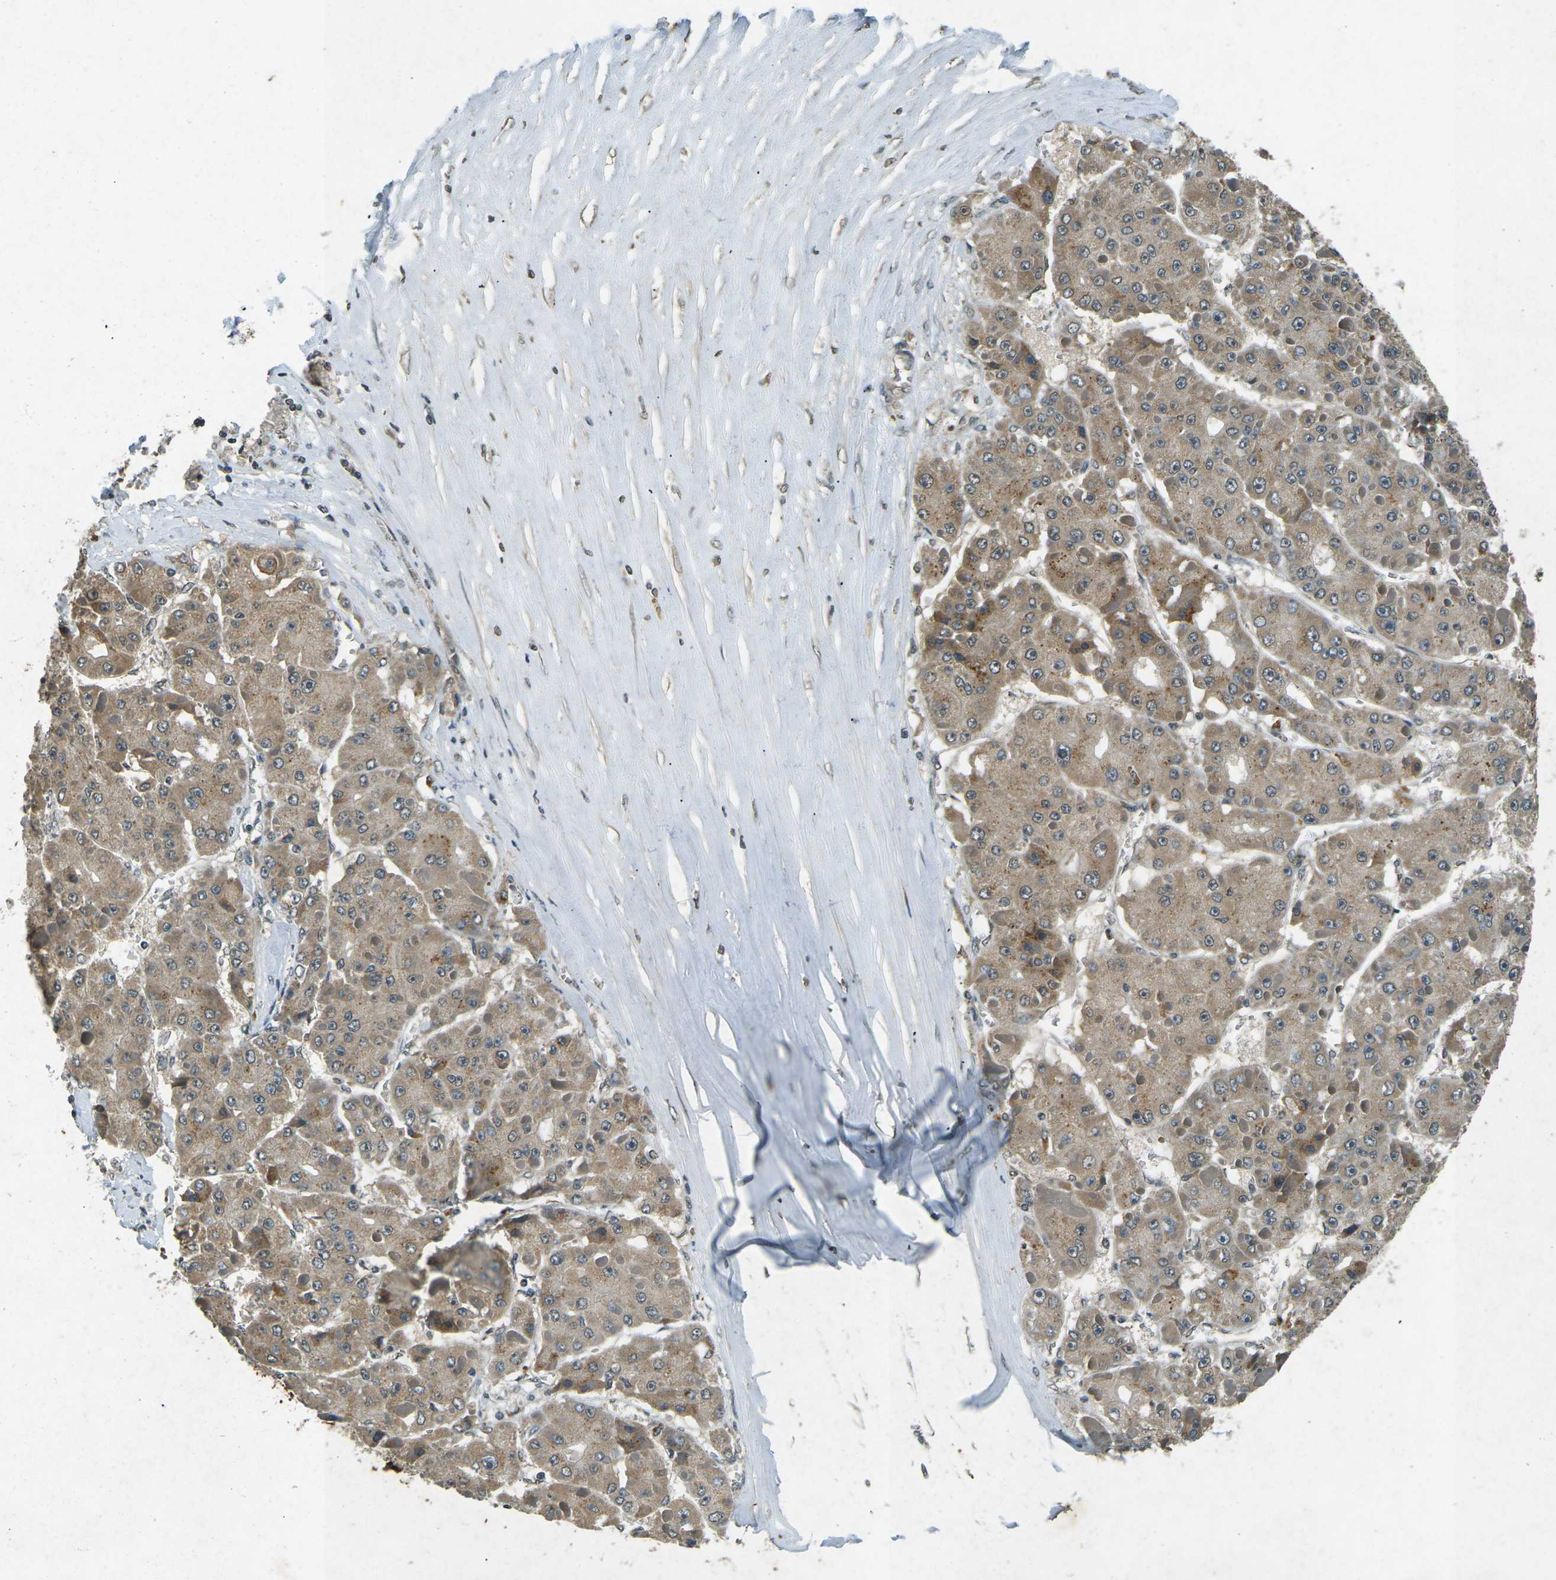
{"staining": {"intensity": "moderate", "quantity": ">75%", "location": "cytoplasmic/membranous"}, "tissue": "liver cancer", "cell_type": "Tumor cells", "image_type": "cancer", "snomed": [{"axis": "morphology", "description": "Carcinoma, Hepatocellular, NOS"}, {"axis": "topography", "description": "Liver"}], "caption": "Tumor cells reveal medium levels of moderate cytoplasmic/membranous positivity in about >75% of cells in liver cancer.", "gene": "PDE2A", "patient": {"sex": "female", "age": 73}}